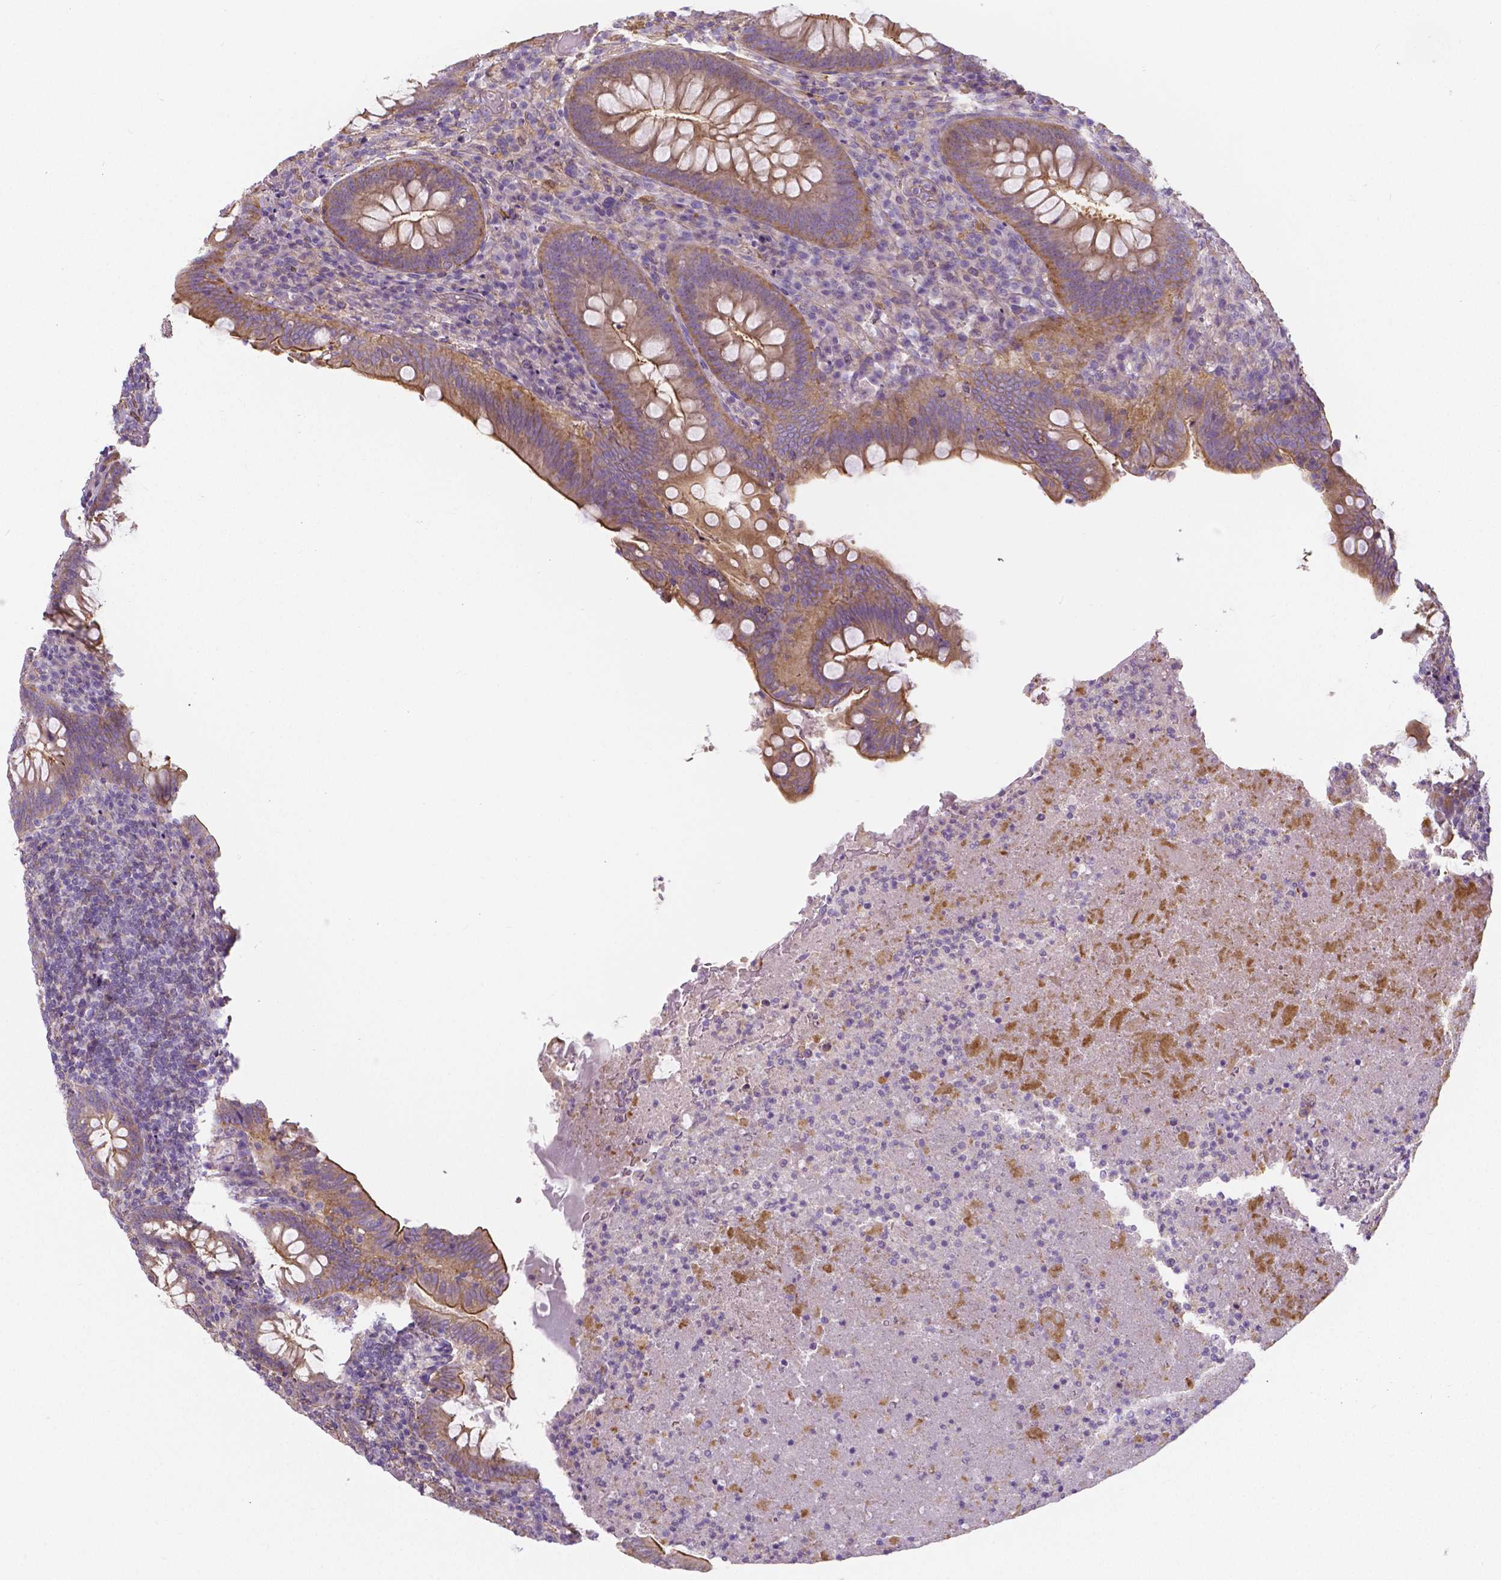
{"staining": {"intensity": "moderate", "quantity": "25%-75%", "location": "cytoplasmic/membranous"}, "tissue": "appendix", "cell_type": "Glandular cells", "image_type": "normal", "snomed": [{"axis": "morphology", "description": "Normal tissue, NOS"}, {"axis": "topography", "description": "Appendix"}], "caption": "Appendix stained with DAB (3,3'-diaminobenzidine) IHC reveals medium levels of moderate cytoplasmic/membranous expression in about 25%-75% of glandular cells.", "gene": "CRMP1", "patient": {"sex": "male", "age": 47}}